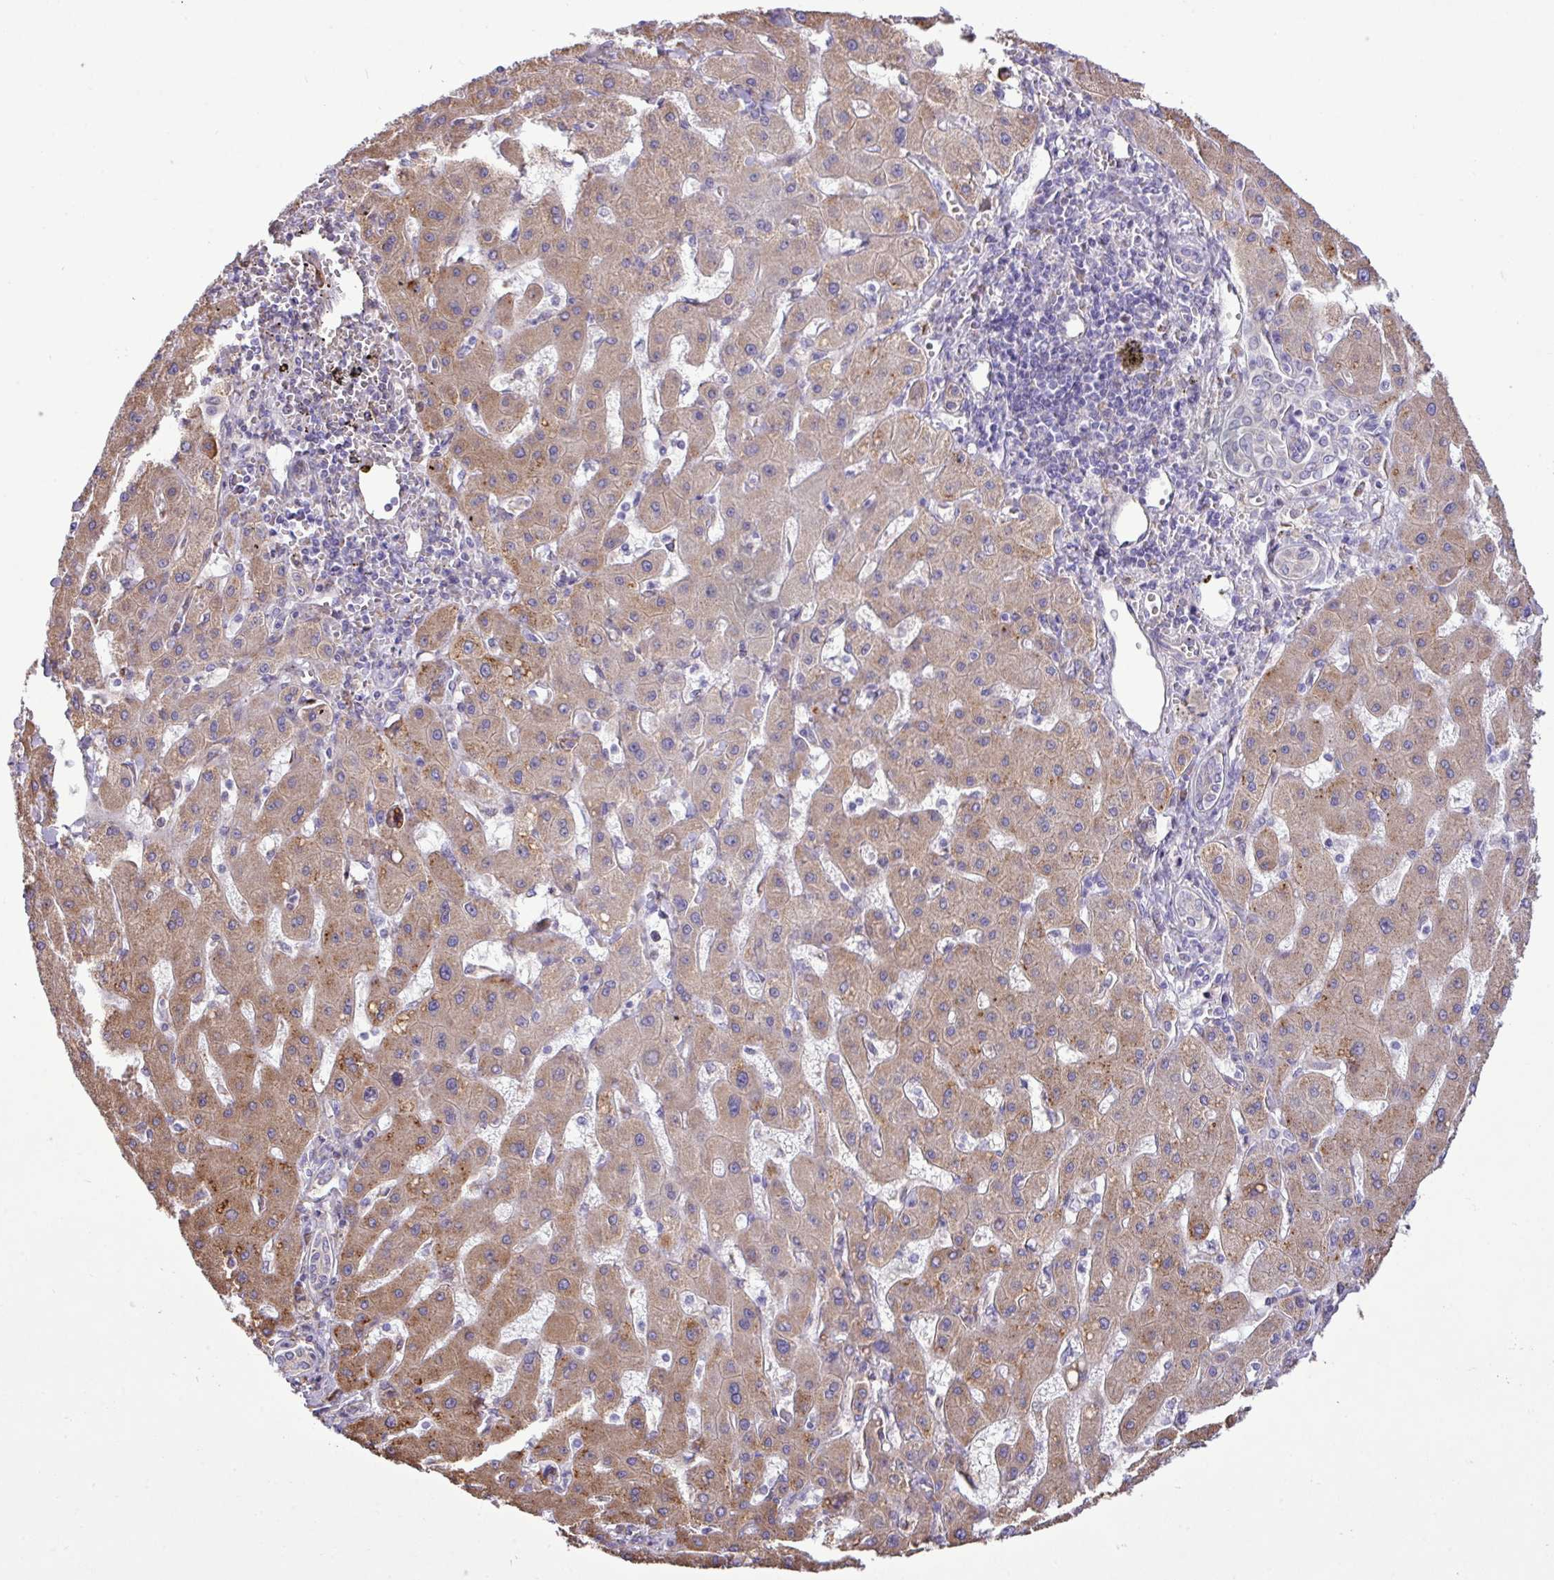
{"staining": {"intensity": "weak", "quantity": "25%-75%", "location": "cytoplasmic/membranous"}, "tissue": "liver cancer", "cell_type": "Tumor cells", "image_type": "cancer", "snomed": [{"axis": "morphology", "description": "Carcinoma, Hepatocellular, NOS"}, {"axis": "topography", "description": "Liver"}], "caption": "Protein staining by immunohistochemistry demonstrates weak cytoplasmic/membranous staining in about 25%-75% of tumor cells in liver cancer (hepatocellular carcinoma).", "gene": "ZSCAN5A", "patient": {"sex": "male", "age": 72}}